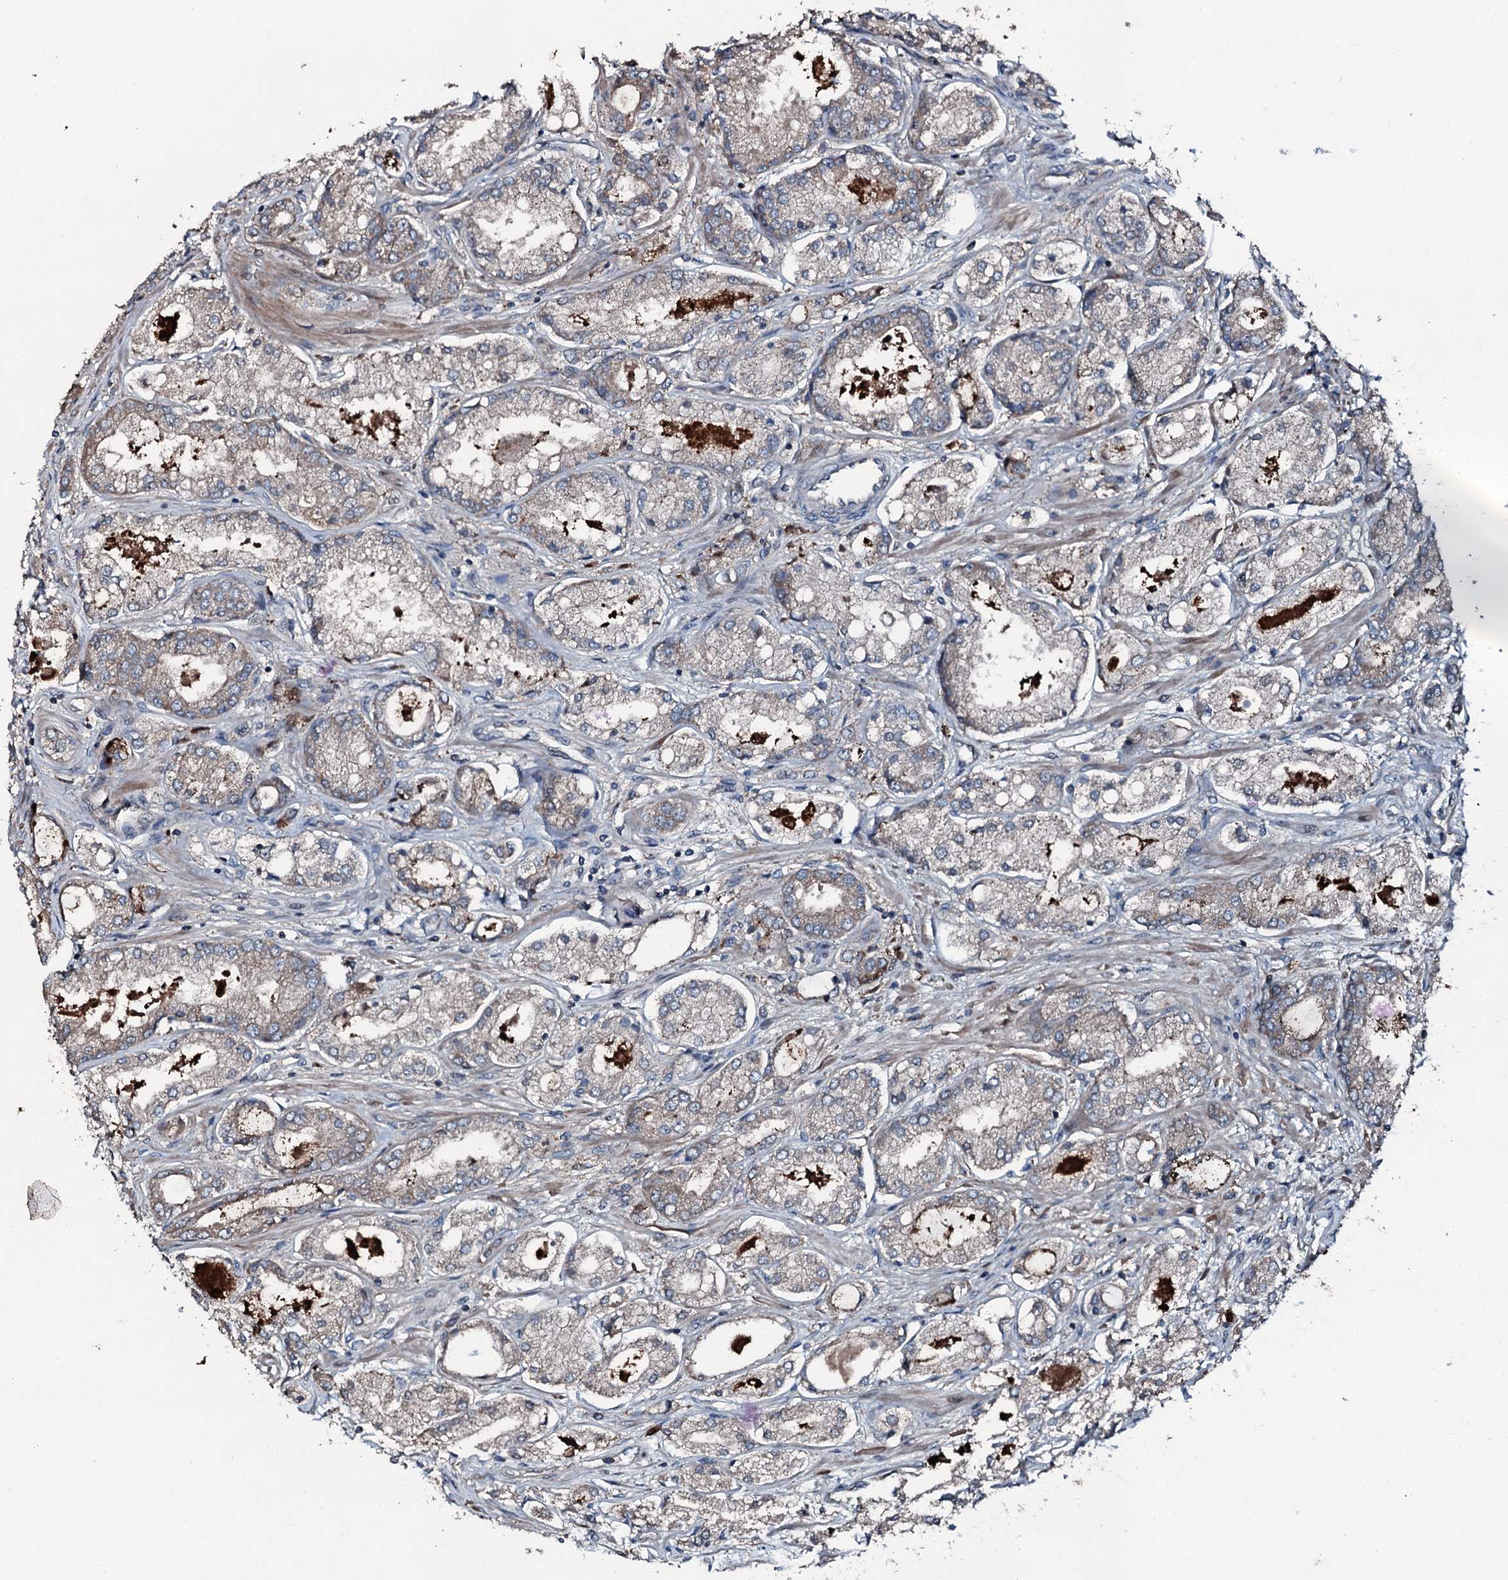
{"staining": {"intensity": "weak", "quantity": "<25%", "location": "cytoplasmic/membranous"}, "tissue": "prostate cancer", "cell_type": "Tumor cells", "image_type": "cancer", "snomed": [{"axis": "morphology", "description": "Adenocarcinoma, Low grade"}, {"axis": "topography", "description": "Prostate"}], "caption": "IHC image of human prostate cancer (adenocarcinoma (low-grade)) stained for a protein (brown), which shows no expression in tumor cells.", "gene": "AARS1", "patient": {"sex": "male", "age": 68}}